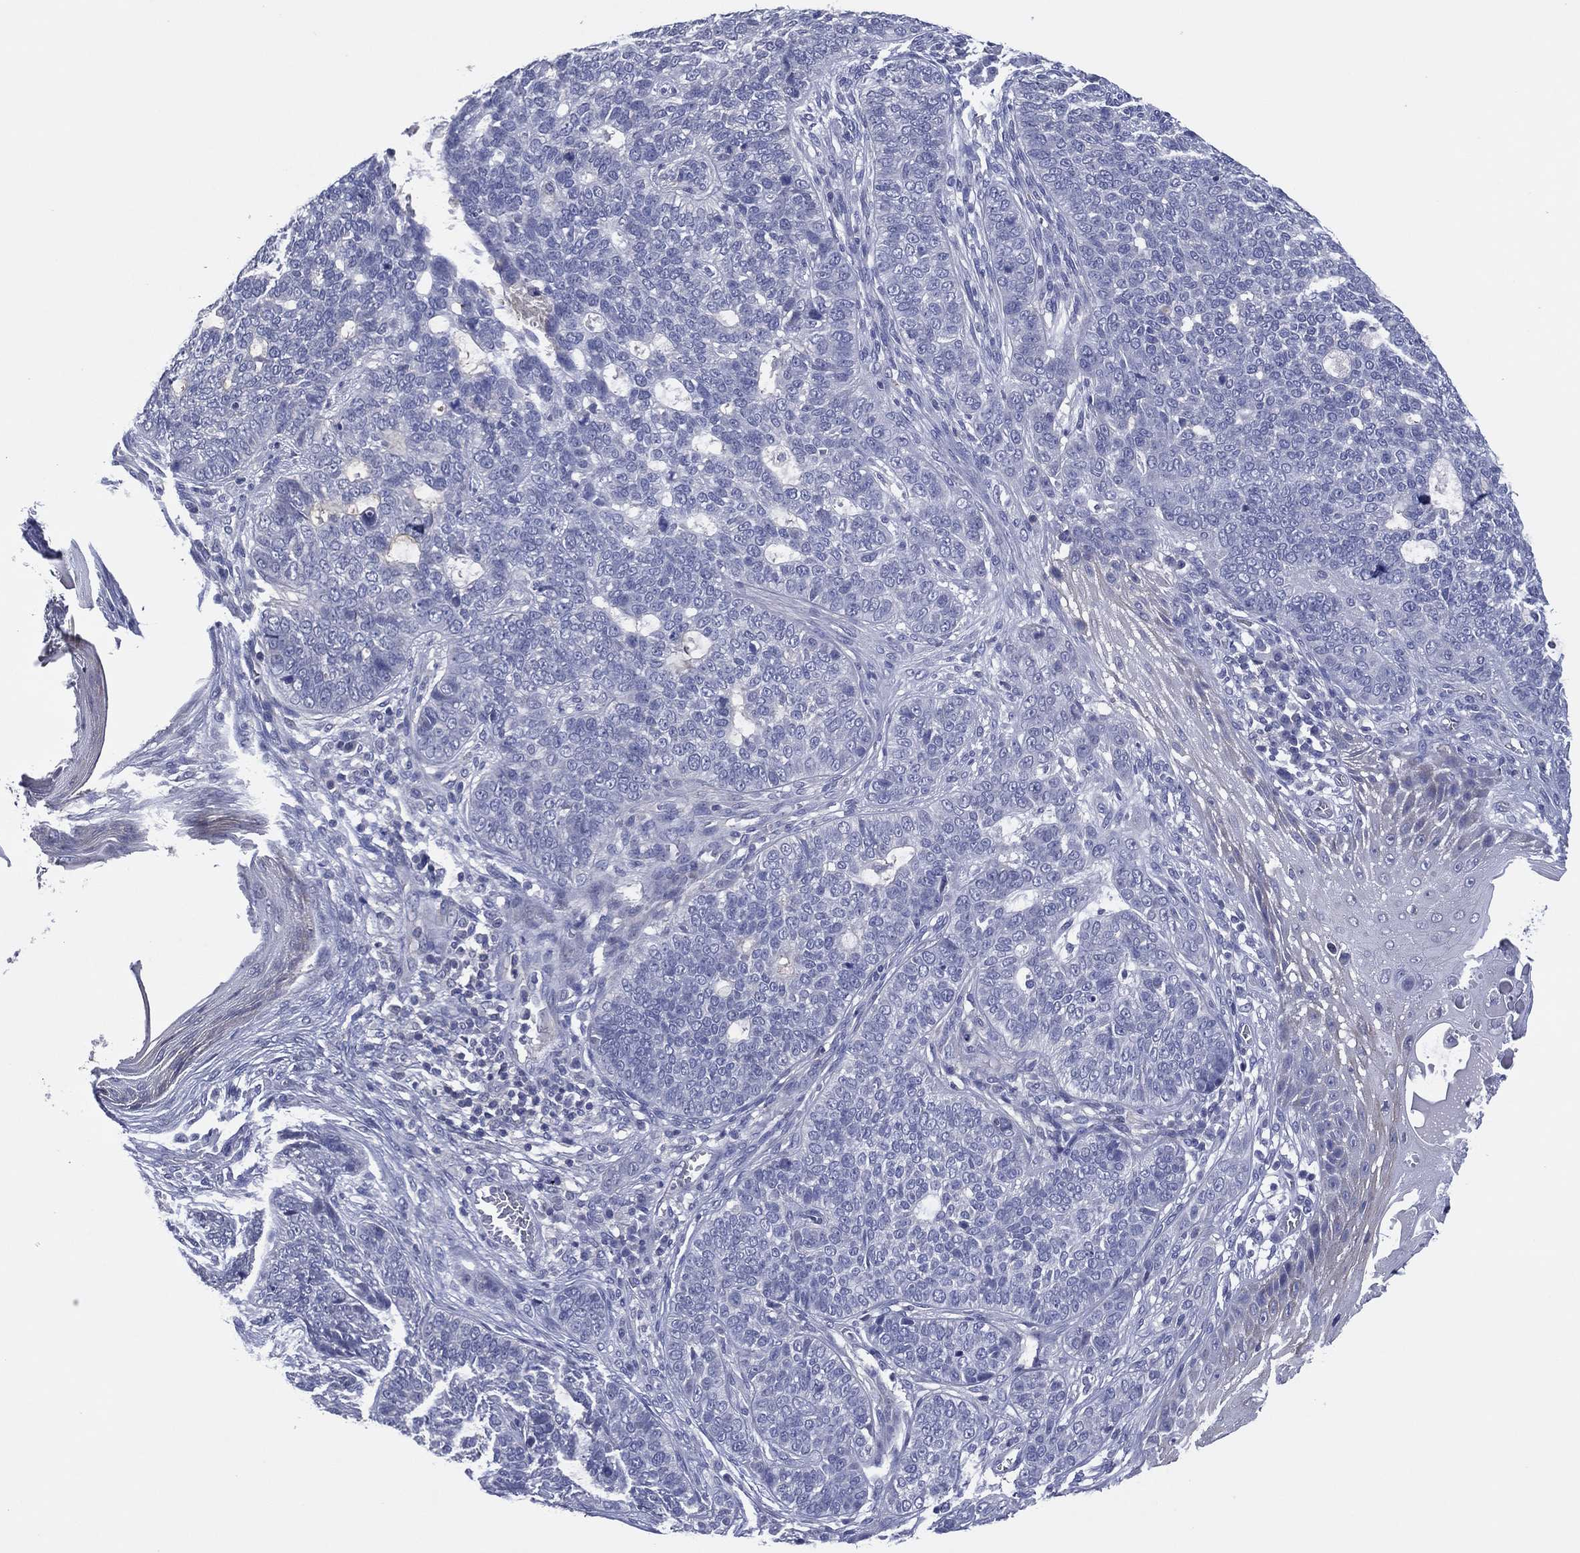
{"staining": {"intensity": "negative", "quantity": "none", "location": "none"}, "tissue": "skin cancer", "cell_type": "Tumor cells", "image_type": "cancer", "snomed": [{"axis": "morphology", "description": "Basal cell carcinoma"}, {"axis": "topography", "description": "Skin"}], "caption": "A high-resolution image shows immunohistochemistry staining of skin cancer (basal cell carcinoma), which shows no significant staining in tumor cells.", "gene": "TRIM31", "patient": {"sex": "female", "age": 69}}